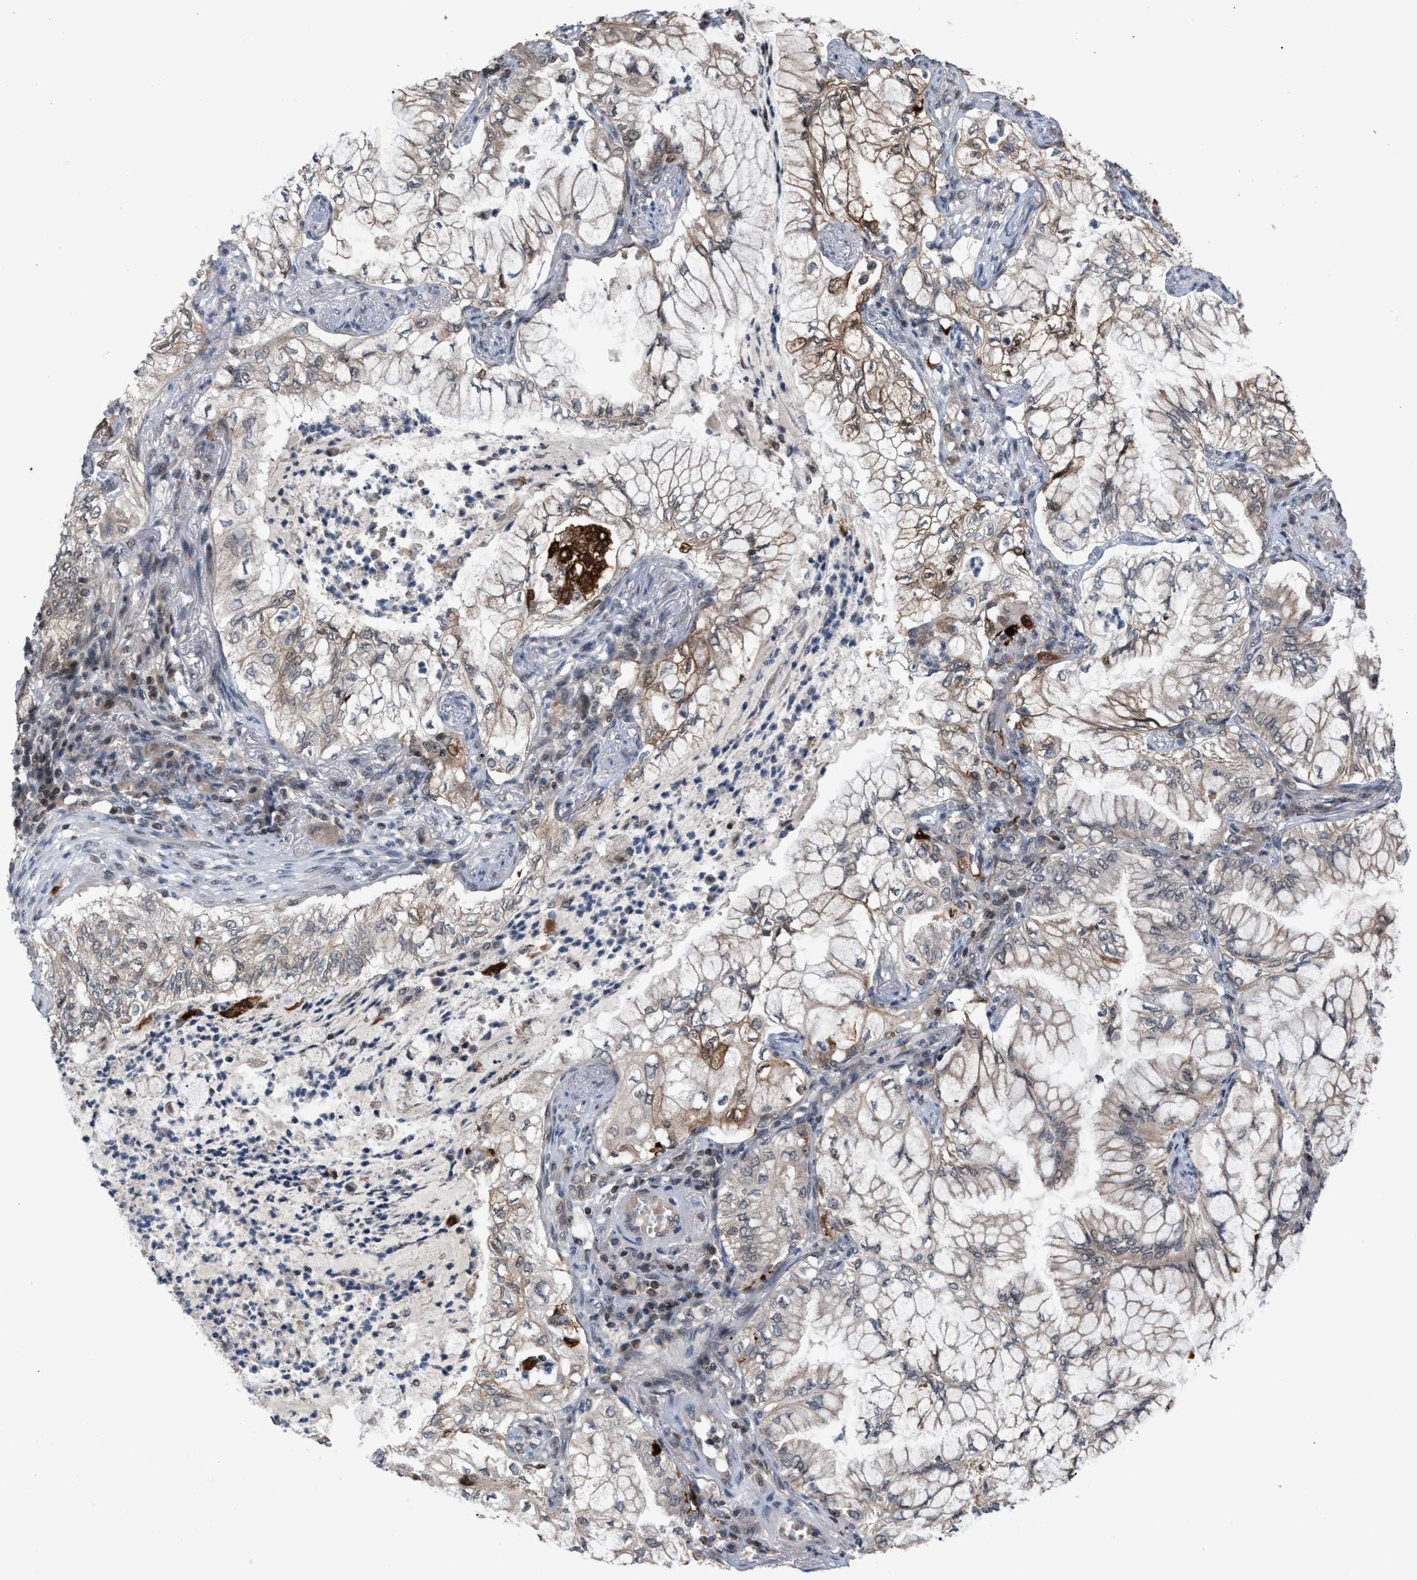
{"staining": {"intensity": "weak", "quantity": "25%-75%", "location": "cytoplasmic/membranous,nuclear"}, "tissue": "lung cancer", "cell_type": "Tumor cells", "image_type": "cancer", "snomed": [{"axis": "morphology", "description": "Adenocarcinoma, NOS"}, {"axis": "topography", "description": "Lung"}], "caption": "Tumor cells demonstrate low levels of weak cytoplasmic/membranous and nuclear staining in approximately 25%-75% of cells in human lung cancer. (Stains: DAB (3,3'-diaminobenzidine) in brown, nuclei in blue, Microscopy: brightfield microscopy at high magnification).", "gene": "C9orf78", "patient": {"sex": "female", "age": 70}}